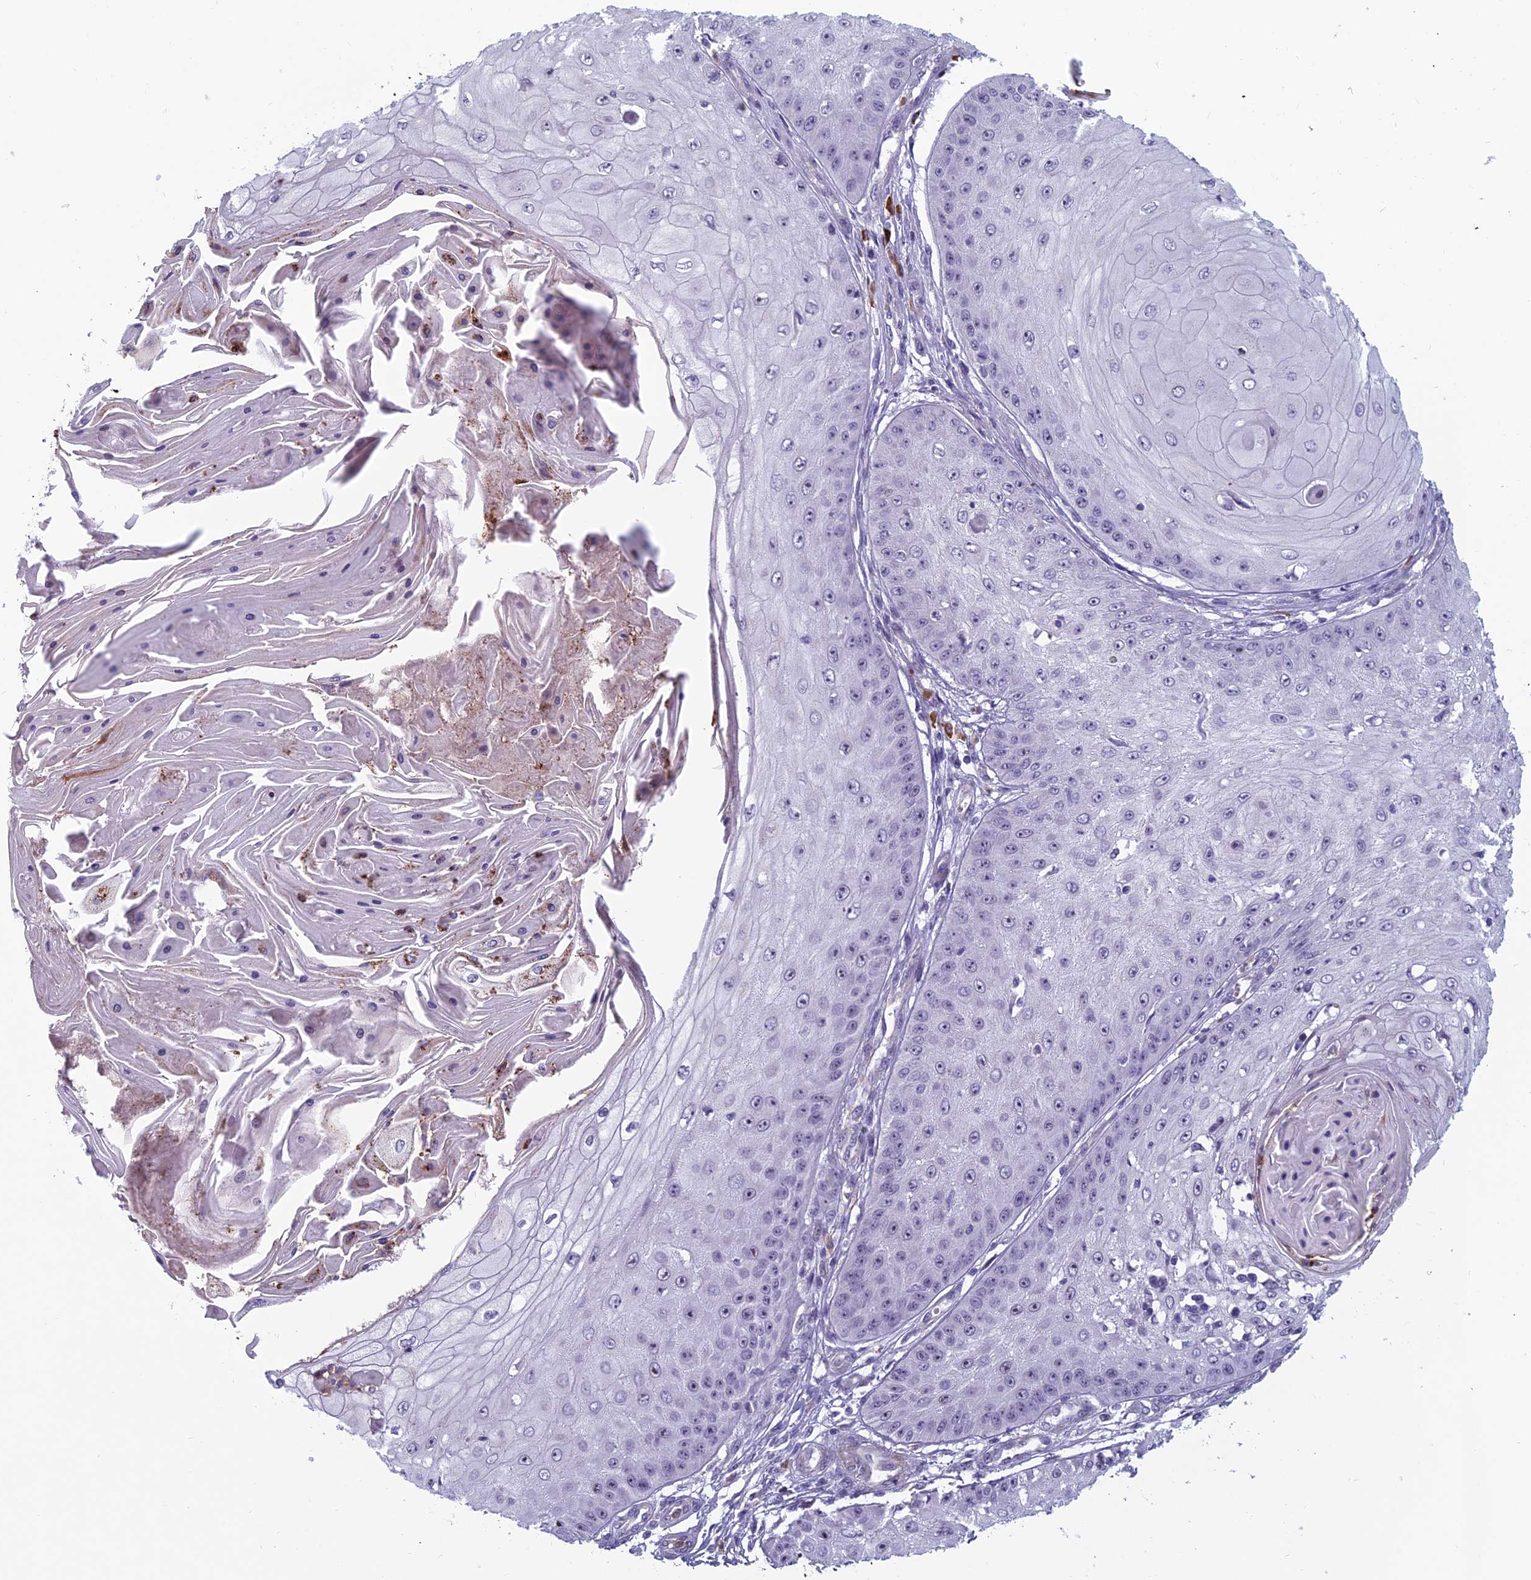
{"staining": {"intensity": "moderate", "quantity": "<25%", "location": "nuclear"}, "tissue": "skin cancer", "cell_type": "Tumor cells", "image_type": "cancer", "snomed": [{"axis": "morphology", "description": "Squamous cell carcinoma, NOS"}, {"axis": "topography", "description": "Skin"}], "caption": "This is an image of immunohistochemistry staining of skin squamous cell carcinoma, which shows moderate positivity in the nuclear of tumor cells.", "gene": "NOC2L", "patient": {"sex": "male", "age": 70}}